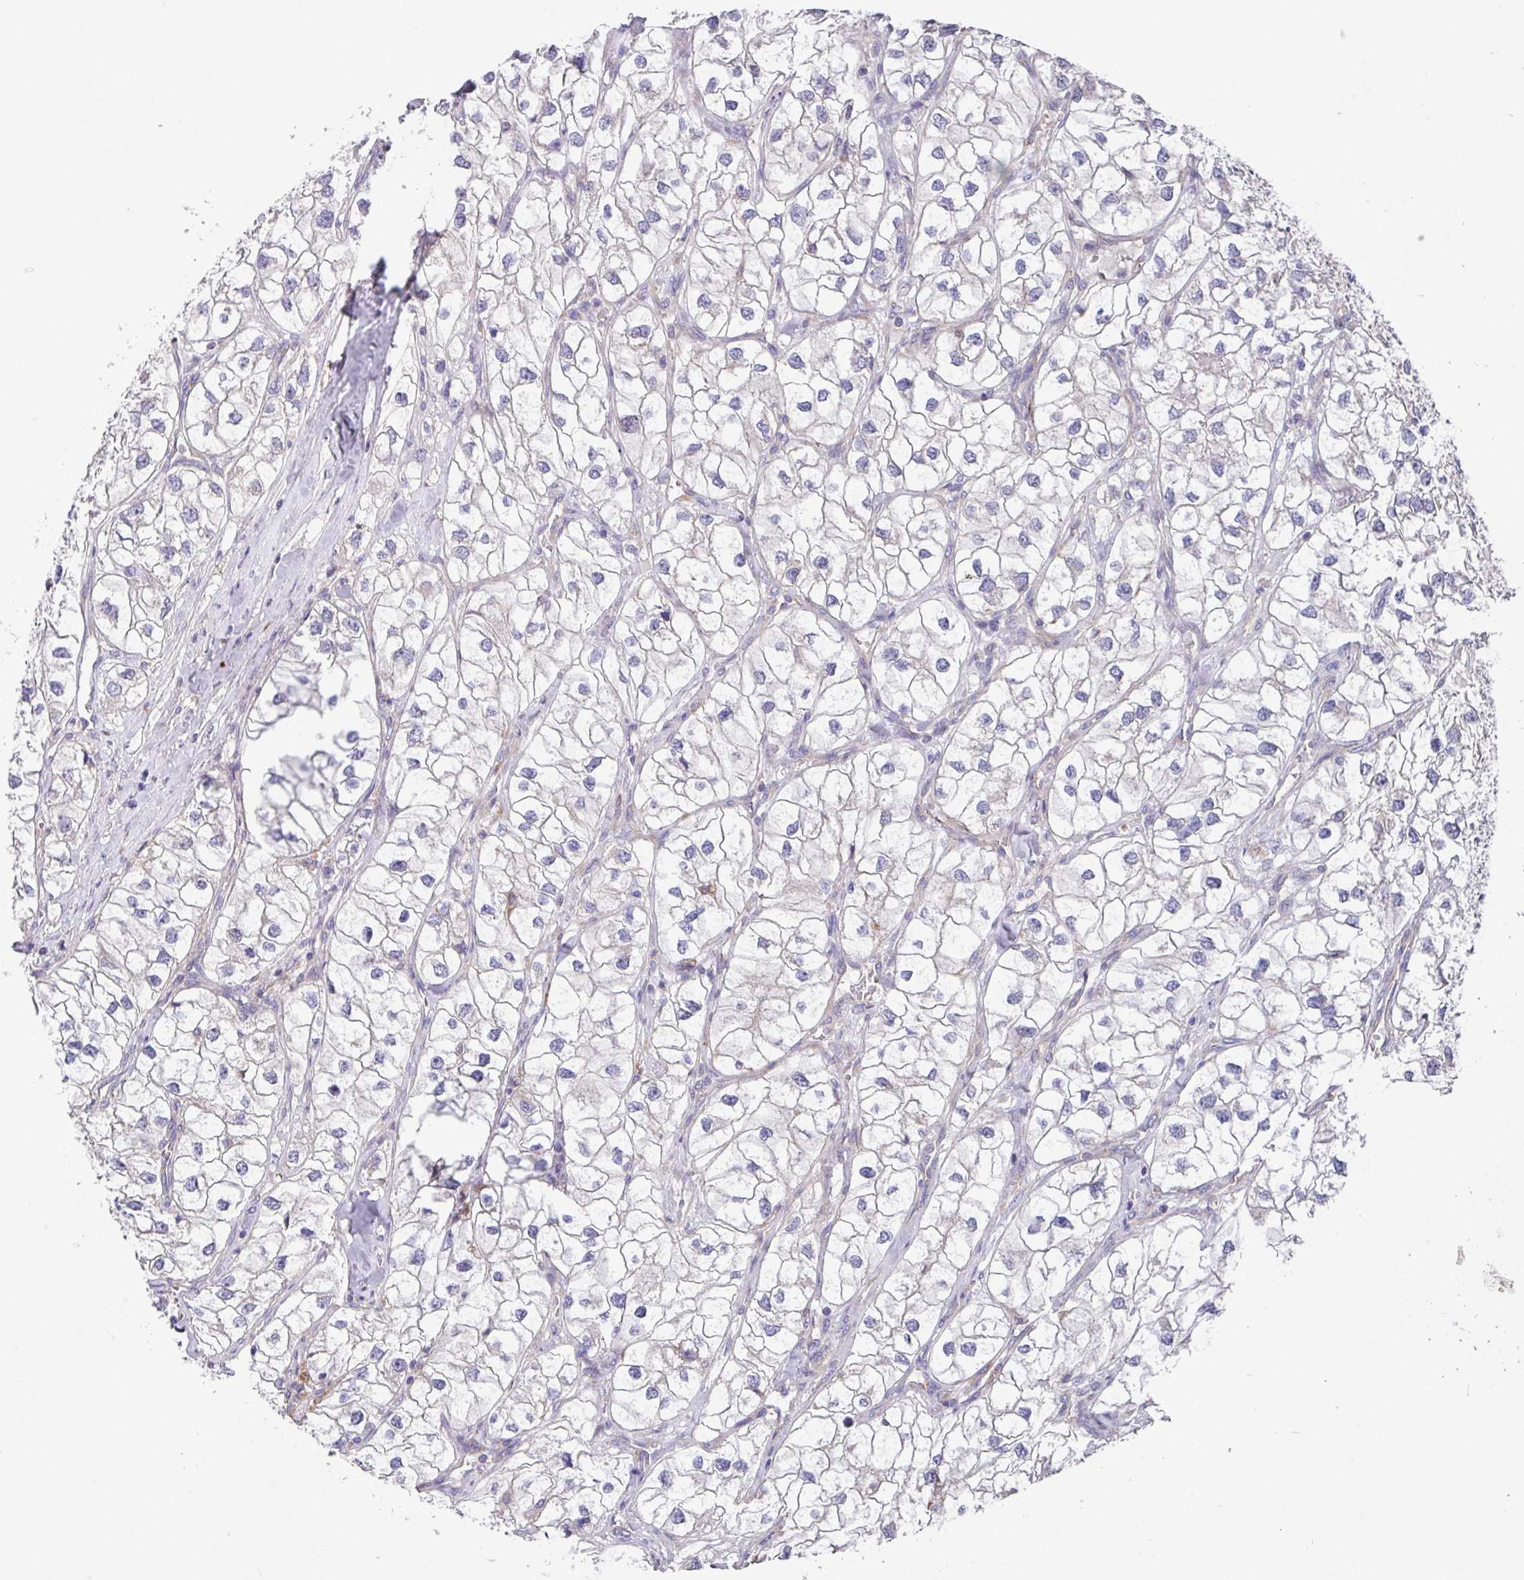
{"staining": {"intensity": "negative", "quantity": "none", "location": "none"}, "tissue": "renal cancer", "cell_type": "Tumor cells", "image_type": "cancer", "snomed": [{"axis": "morphology", "description": "Adenocarcinoma, NOS"}, {"axis": "topography", "description": "Kidney"}], "caption": "Renal cancer was stained to show a protein in brown. There is no significant positivity in tumor cells.", "gene": "EIF4B", "patient": {"sex": "male", "age": 59}}